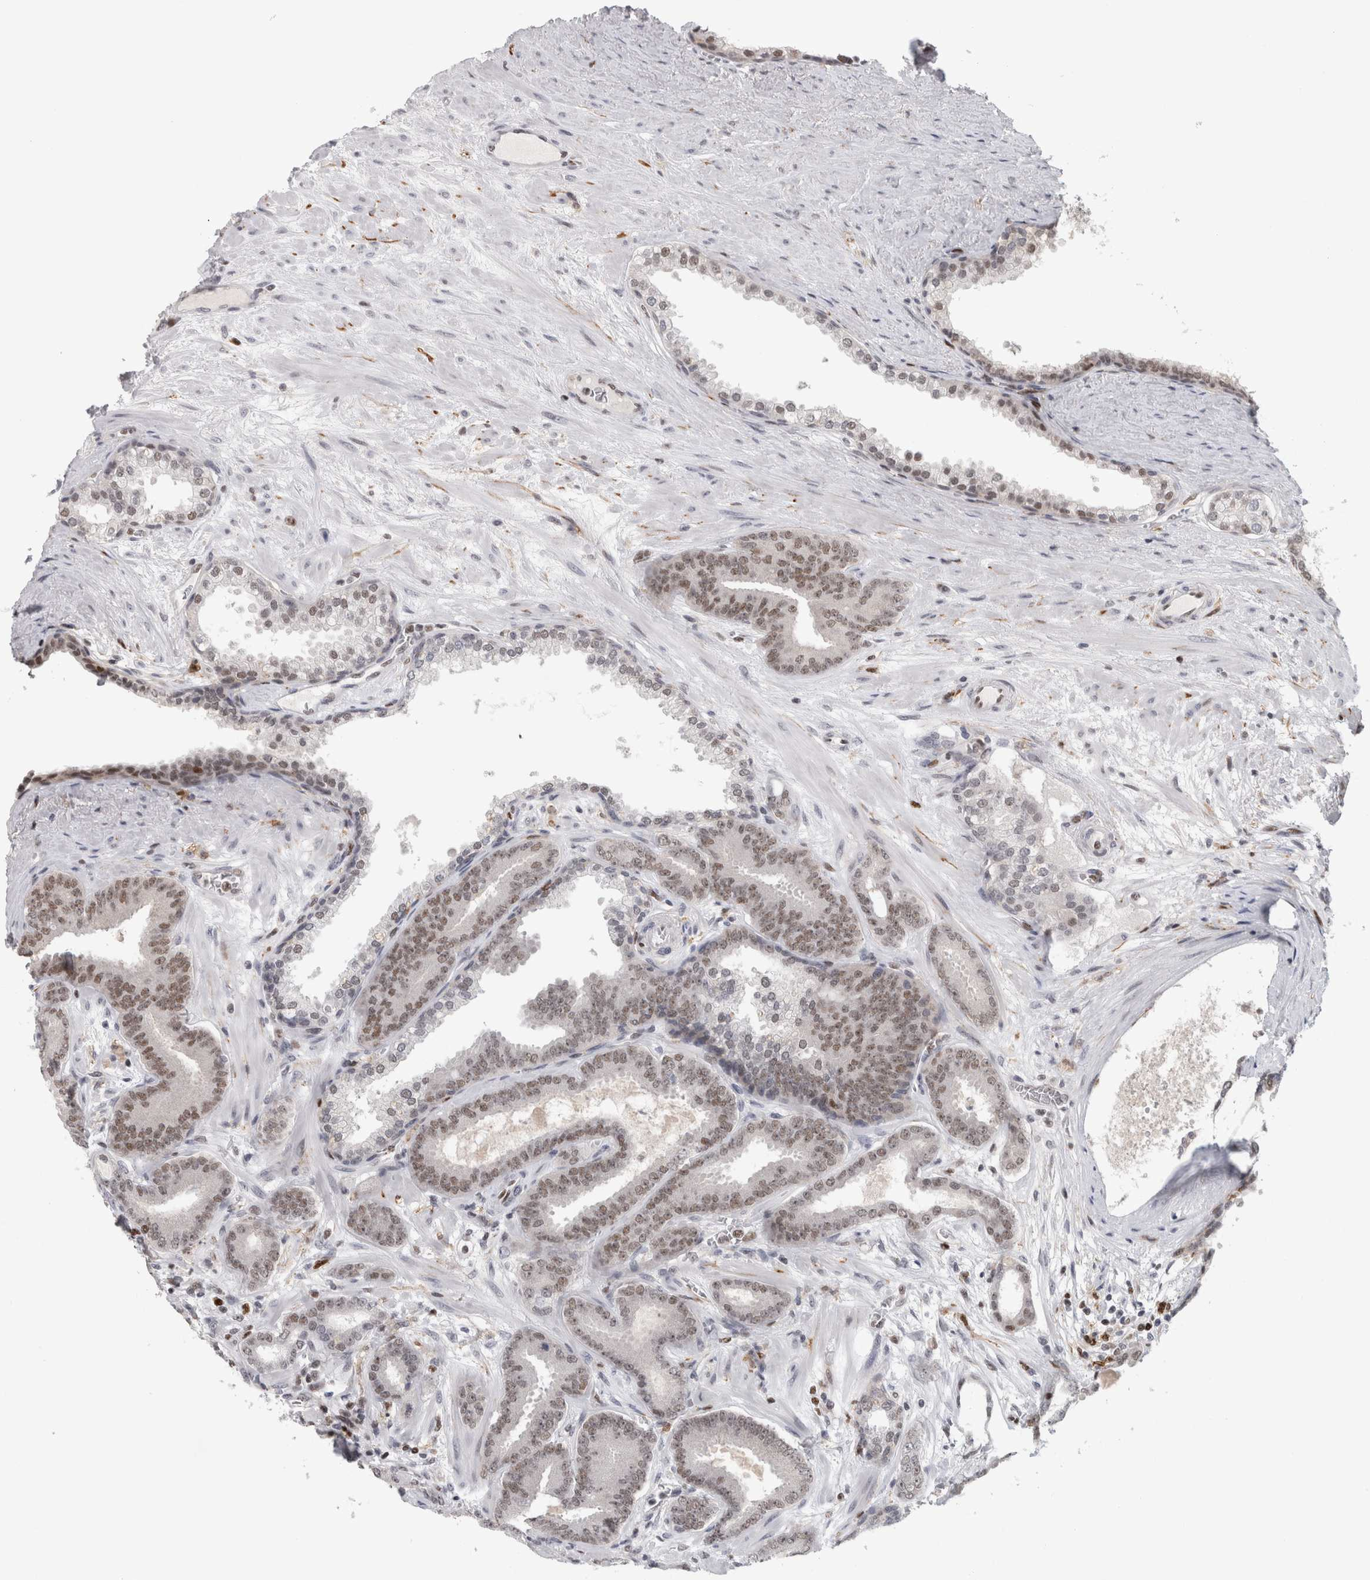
{"staining": {"intensity": "weak", "quantity": "25%-75%", "location": "nuclear"}, "tissue": "prostate cancer", "cell_type": "Tumor cells", "image_type": "cancer", "snomed": [{"axis": "morphology", "description": "Adenocarcinoma, Low grade"}, {"axis": "topography", "description": "Prostate"}], "caption": "This micrograph reveals immunohistochemistry (IHC) staining of human prostate adenocarcinoma (low-grade), with low weak nuclear staining in about 25%-75% of tumor cells.", "gene": "SRARP", "patient": {"sex": "male", "age": 62}}